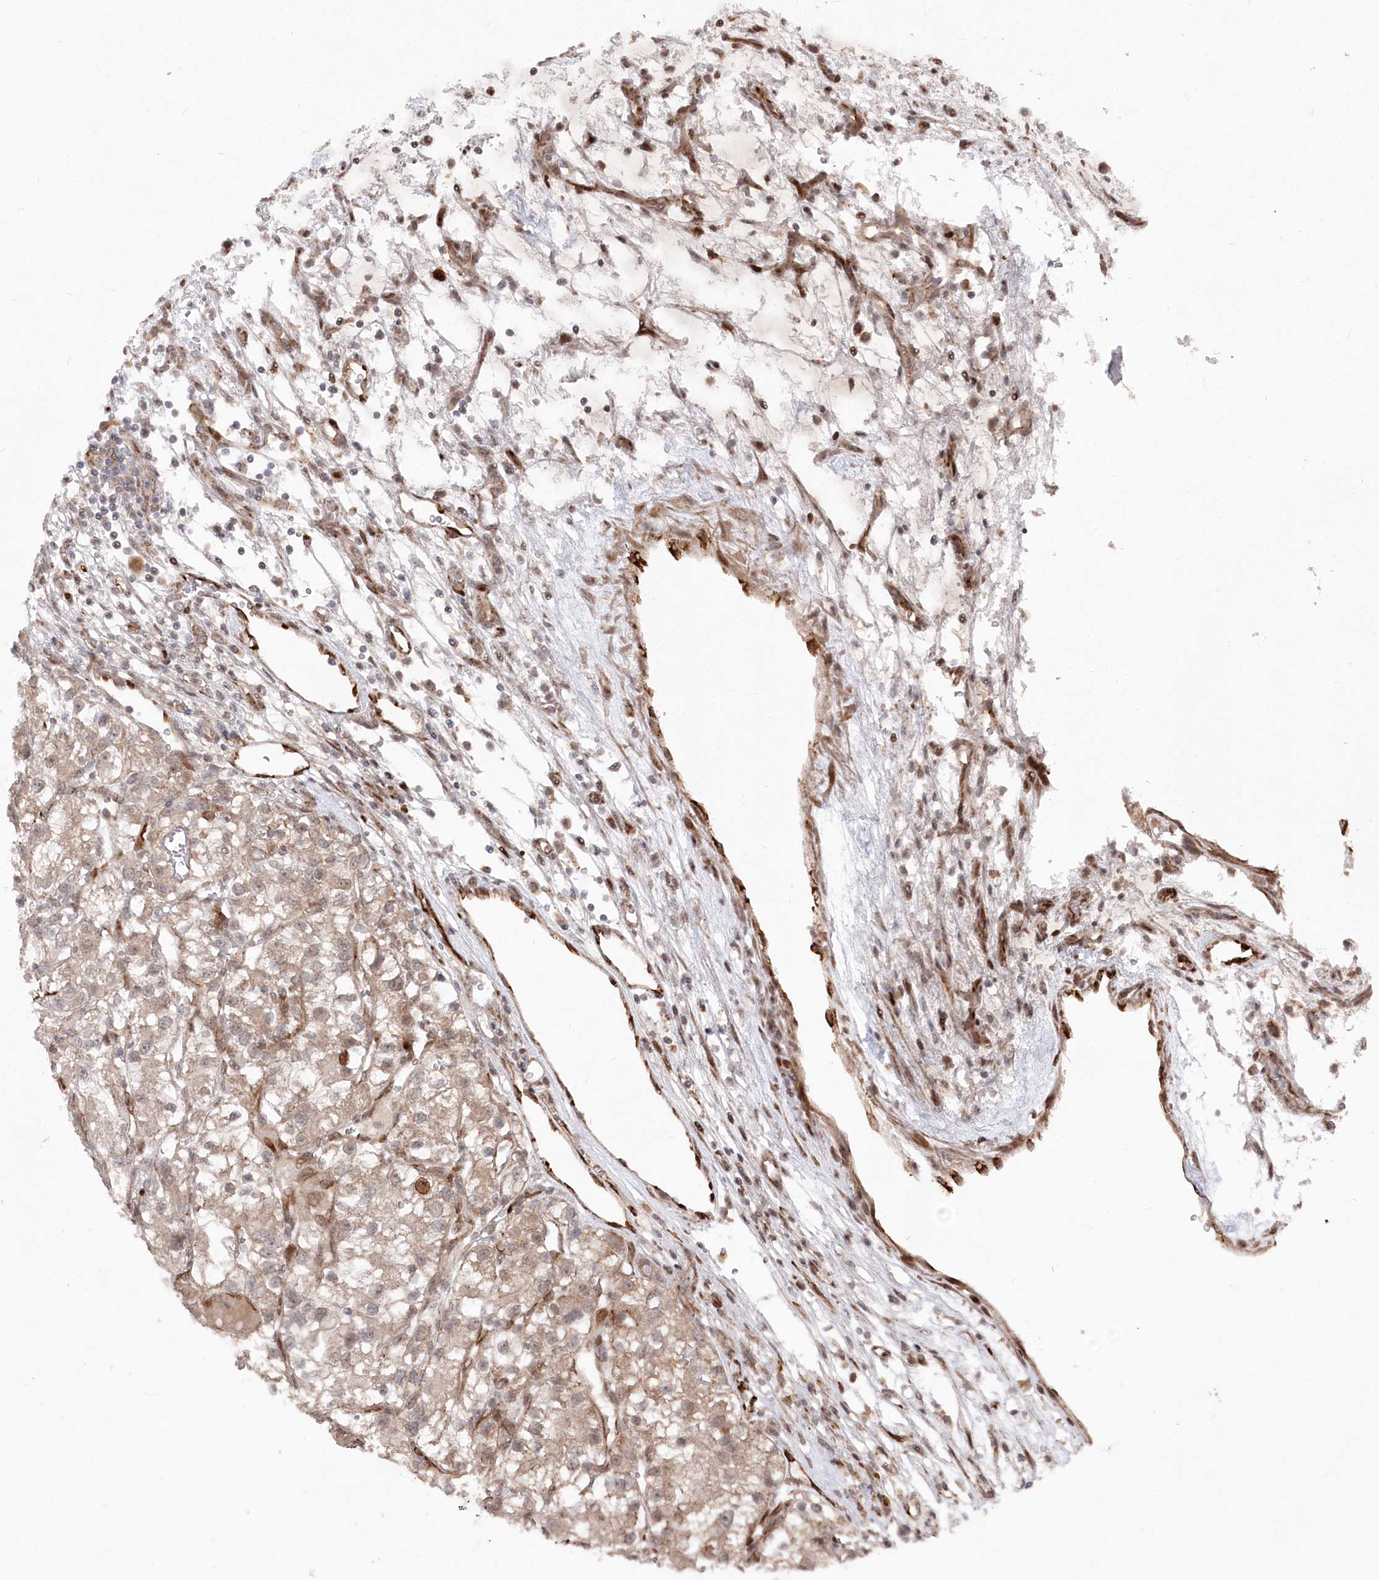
{"staining": {"intensity": "weak", "quantity": ">75%", "location": "cytoplasmic/membranous,nuclear"}, "tissue": "renal cancer", "cell_type": "Tumor cells", "image_type": "cancer", "snomed": [{"axis": "morphology", "description": "Adenocarcinoma, NOS"}, {"axis": "topography", "description": "Kidney"}], "caption": "Human adenocarcinoma (renal) stained with a protein marker demonstrates weak staining in tumor cells.", "gene": "POLR3A", "patient": {"sex": "female", "age": 57}}